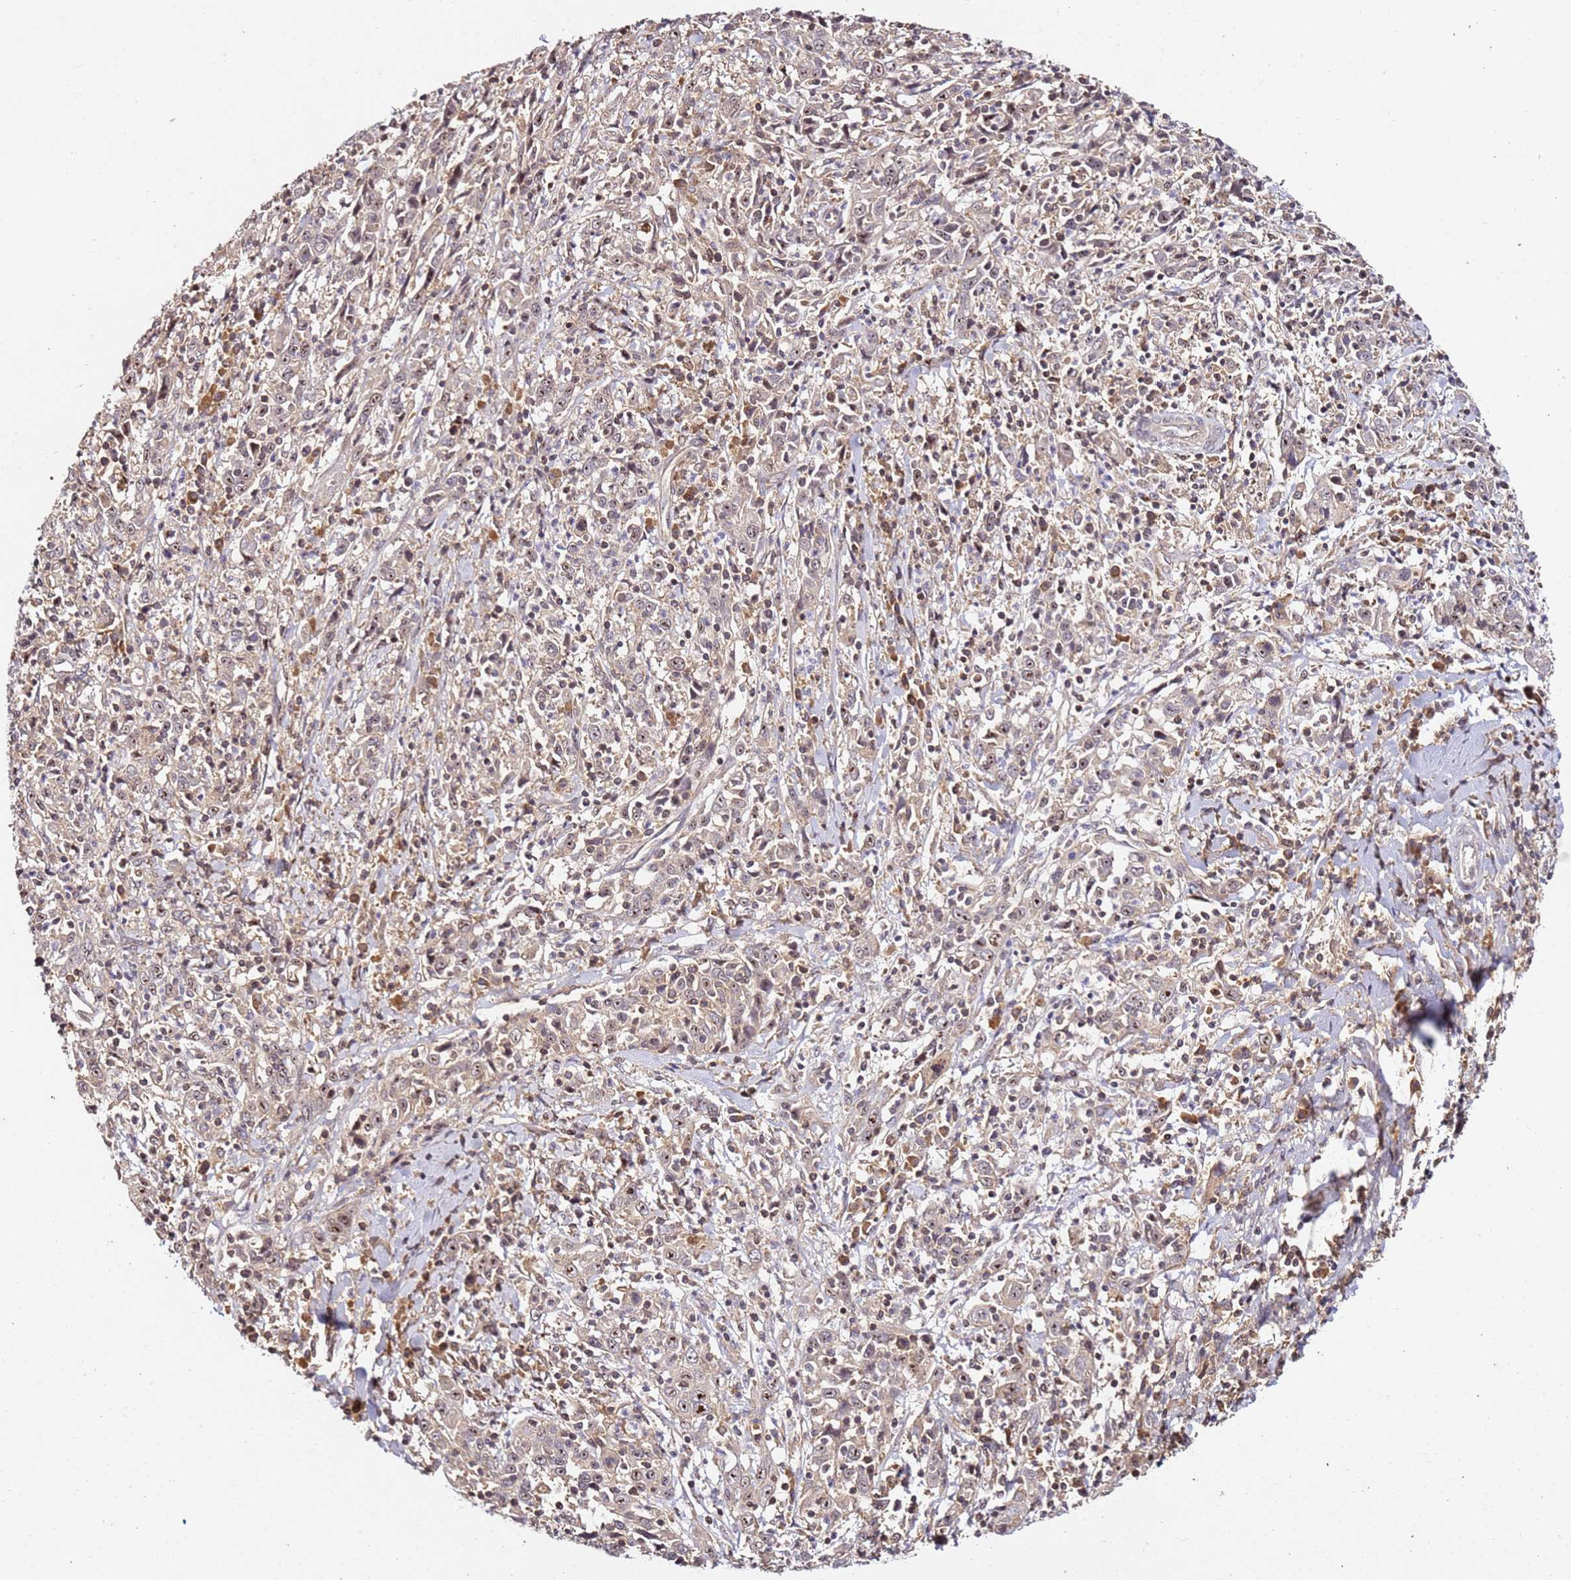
{"staining": {"intensity": "weak", "quantity": ">75%", "location": "nuclear"}, "tissue": "cervical cancer", "cell_type": "Tumor cells", "image_type": "cancer", "snomed": [{"axis": "morphology", "description": "Squamous cell carcinoma, NOS"}, {"axis": "topography", "description": "Cervix"}], "caption": "Weak nuclear expression is appreciated in approximately >75% of tumor cells in cervical cancer.", "gene": "DDX27", "patient": {"sex": "female", "age": 46}}